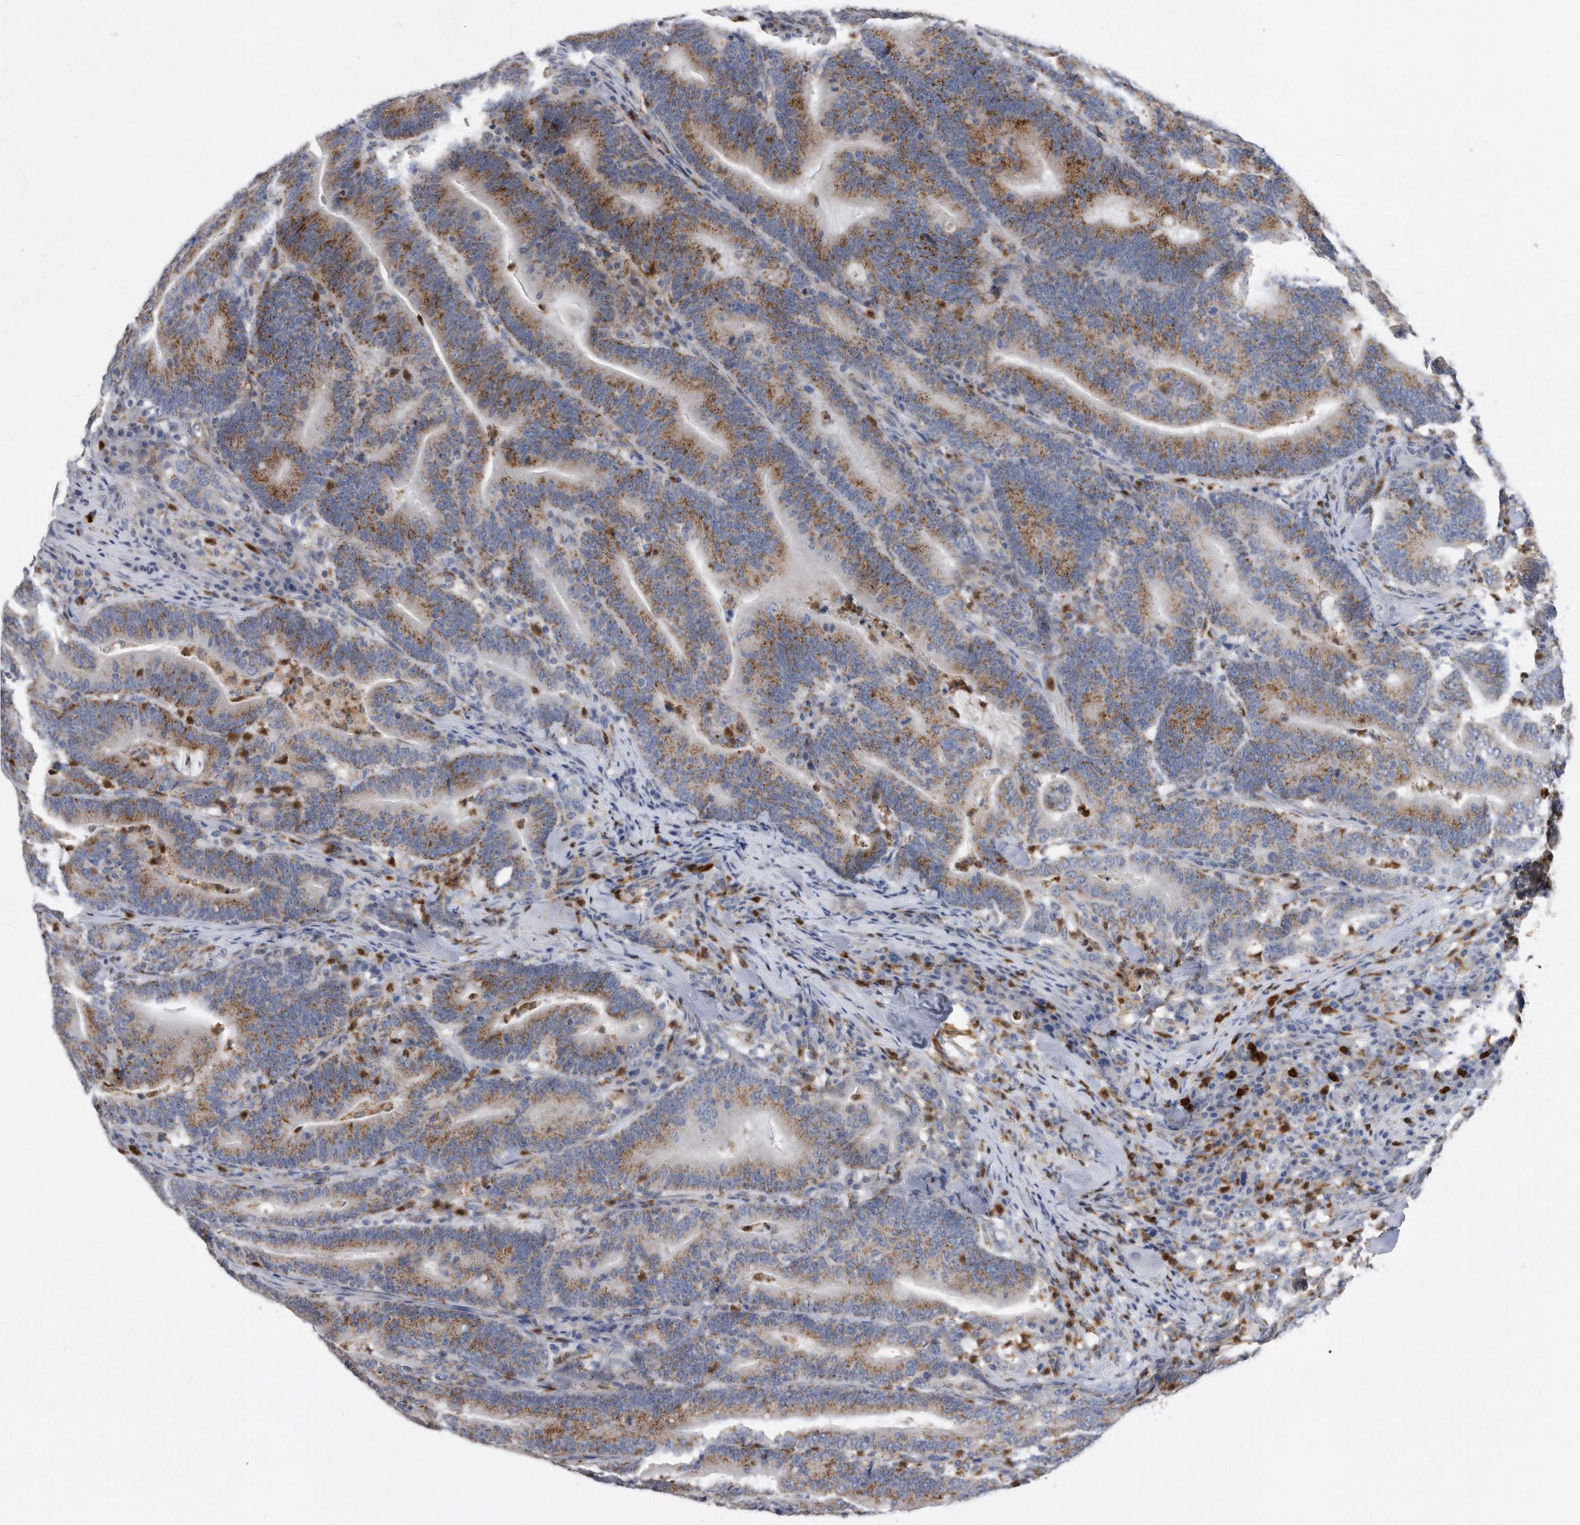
{"staining": {"intensity": "moderate", "quantity": ">75%", "location": "cytoplasmic/membranous"}, "tissue": "colorectal cancer", "cell_type": "Tumor cells", "image_type": "cancer", "snomed": [{"axis": "morphology", "description": "Adenocarcinoma, NOS"}, {"axis": "topography", "description": "Colon"}], "caption": "Adenocarcinoma (colorectal) stained with a brown dye shows moderate cytoplasmic/membranous positive expression in approximately >75% of tumor cells.", "gene": "CRISPLD2", "patient": {"sex": "female", "age": 66}}